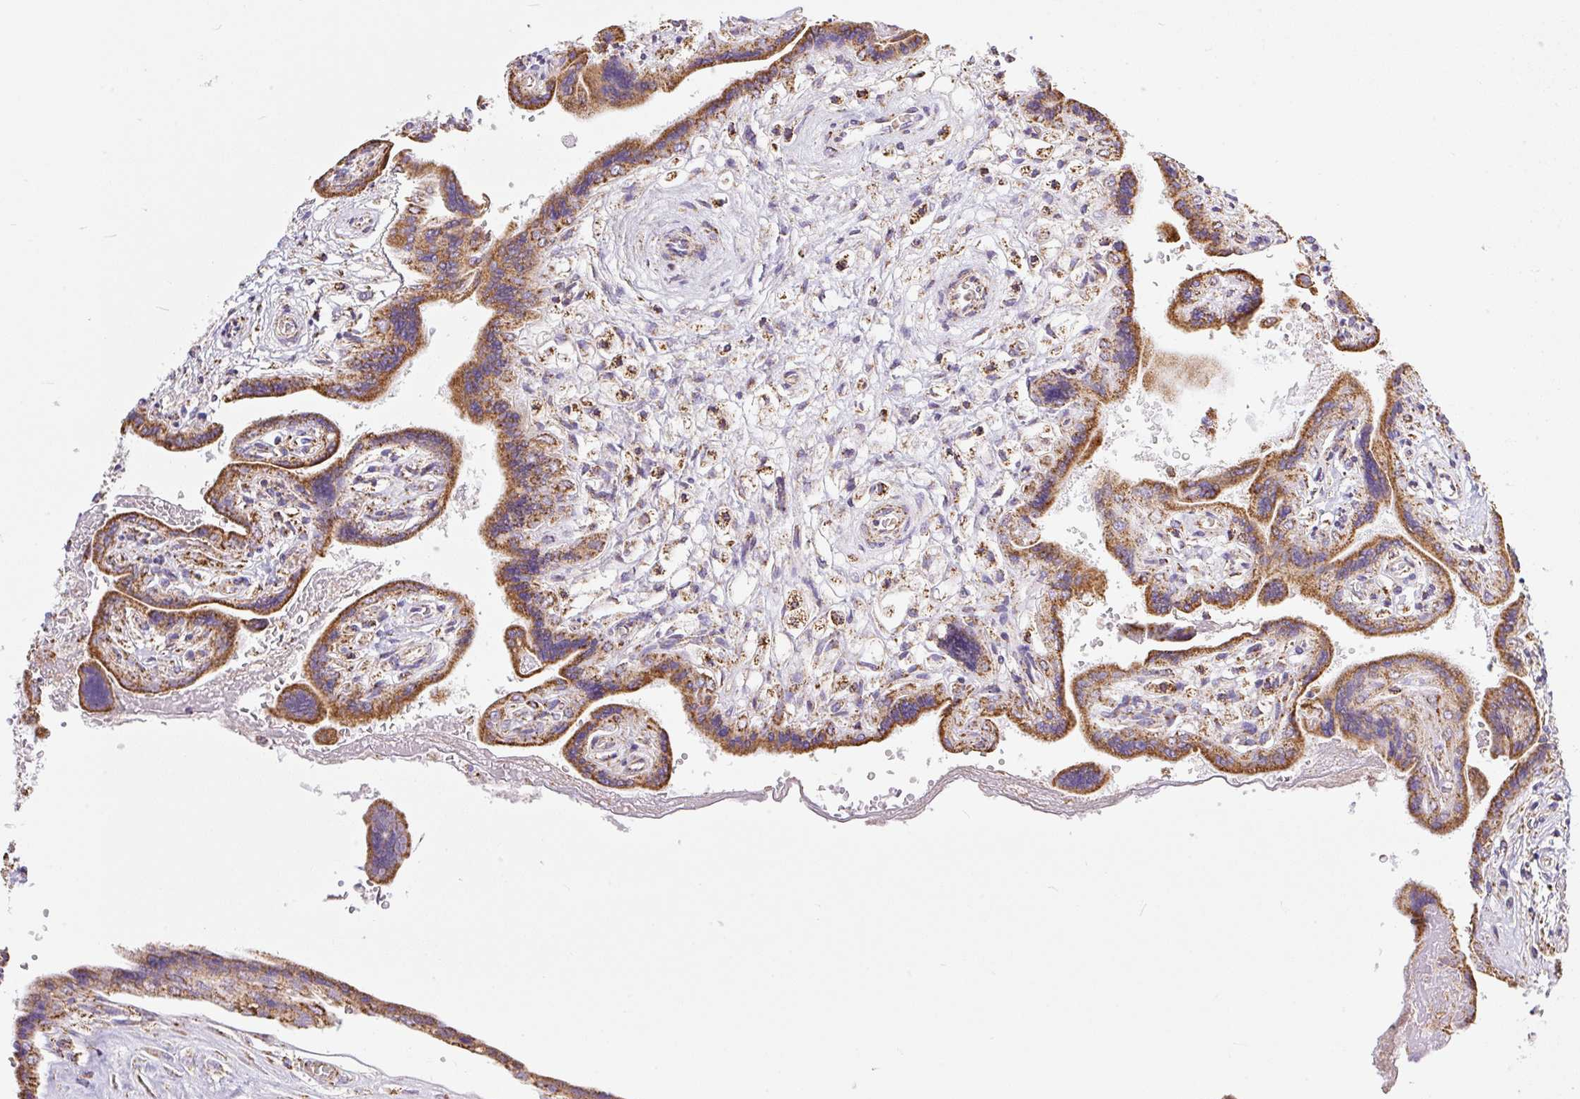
{"staining": {"intensity": "moderate", "quantity": ">75%", "location": "cytoplasmic/membranous"}, "tissue": "placenta", "cell_type": "Trophoblastic cells", "image_type": "normal", "snomed": [{"axis": "morphology", "description": "Normal tissue, NOS"}, {"axis": "topography", "description": "Placenta"}], "caption": "A high-resolution micrograph shows immunohistochemistry staining of normal placenta, which reveals moderate cytoplasmic/membranous staining in about >75% of trophoblastic cells.", "gene": "DAAM2", "patient": {"sex": "female", "age": 37}}